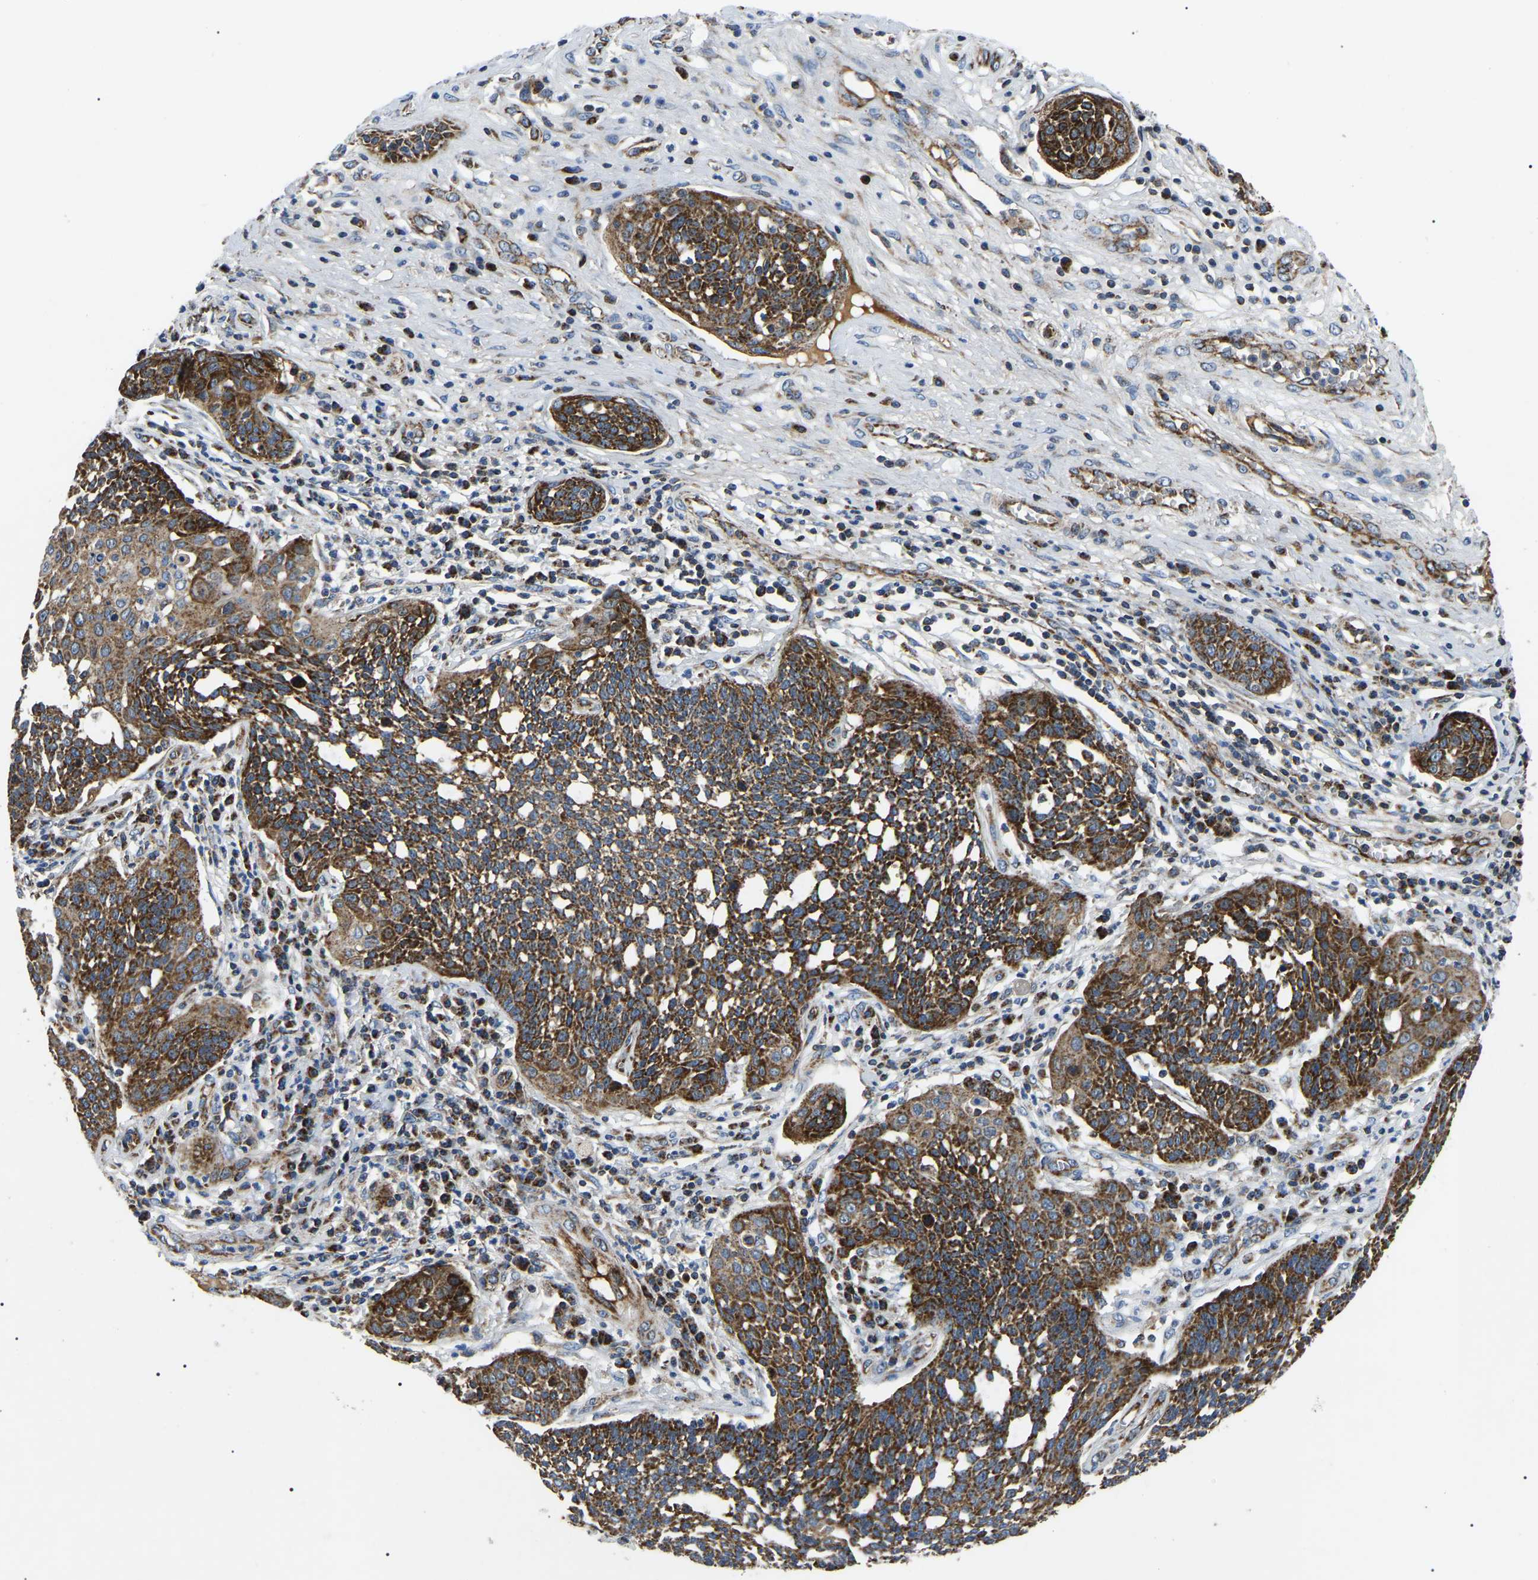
{"staining": {"intensity": "strong", "quantity": ">75%", "location": "cytoplasmic/membranous"}, "tissue": "cervical cancer", "cell_type": "Tumor cells", "image_type": "cancer", "snomed": [{"axis": "morphology", "description": "Squamous cell carcinoma, NOS"}, {"axis": "topography", "description": "Cervix"}], "caption": "Immunohistochemical staining of human cervical squamous cell carcinoma displays high levels of strong cytoplasmic/membranous staining in approximately >75% of tumor cells.", "gene": "PPM1E", "patient": {"sex": "female", "age": 34}}